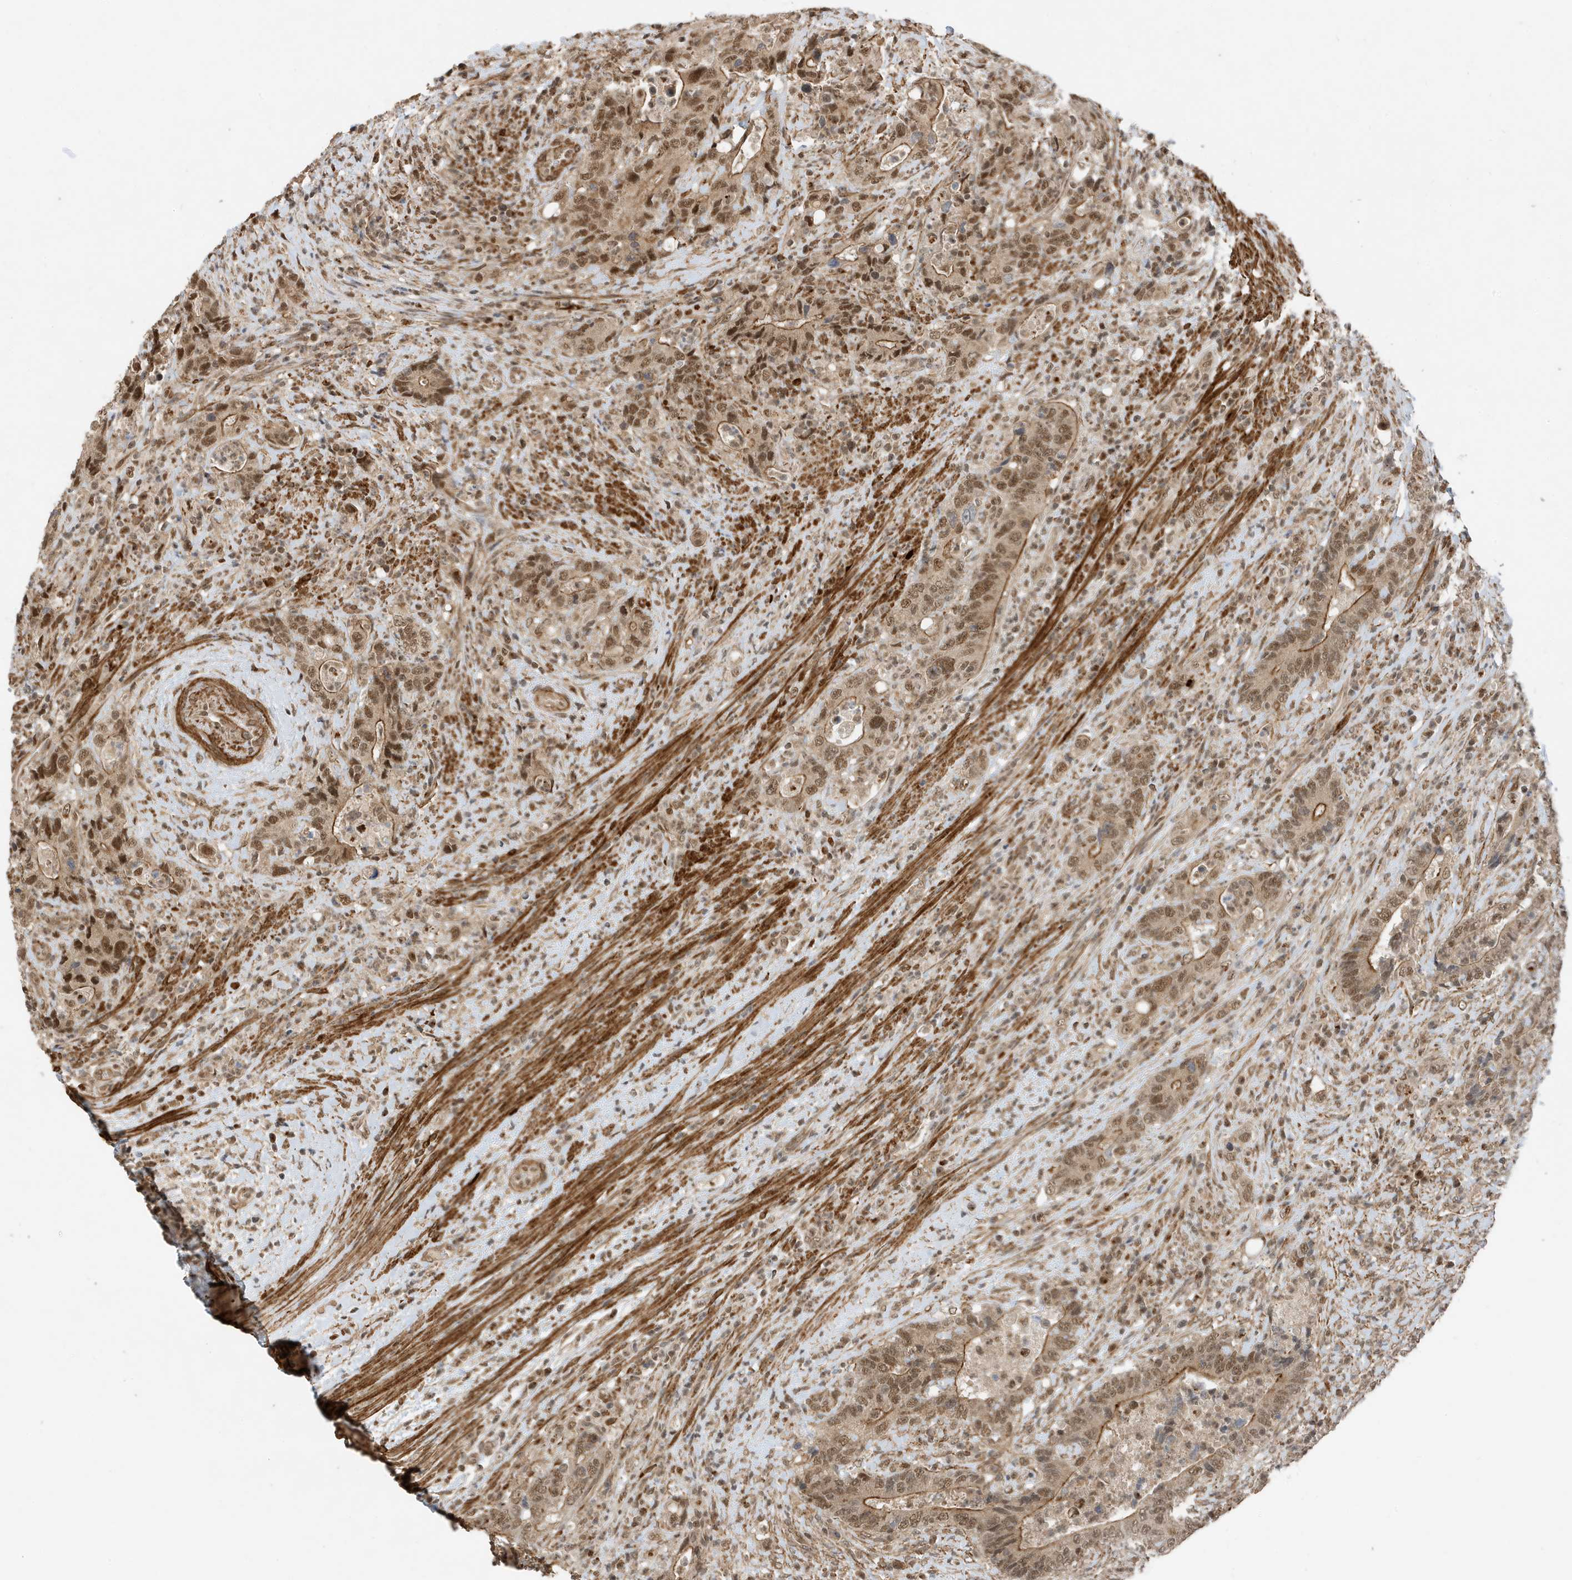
{"staining": {"intensity": "moderate", "quantity": ">75%", "location": "cytoplasmic/membranous,nuclear"}, "tissue": "colorectal cancer", "cell_type": "Tumor cells", "image_type": "cancer", "snomed": [{"axis": "morphology", "description": "Adenocarcinoma, NOS"}, {"axis": "topography", "description": "Colon"}], "caption": "Colorectal cancer (adenocarcinoma) stained for a protein displays moderate cytoplasmic/membranous and nuclear positivity in tumor cells. The staining is performed using DAB (3,3'-diaminobenzidine) brown chromogen to label protein expression. The nuclei are counter-stained blue using hematoxylin.", "gene": "MAST3", "patient": {"sex": "female", "age": 75}}